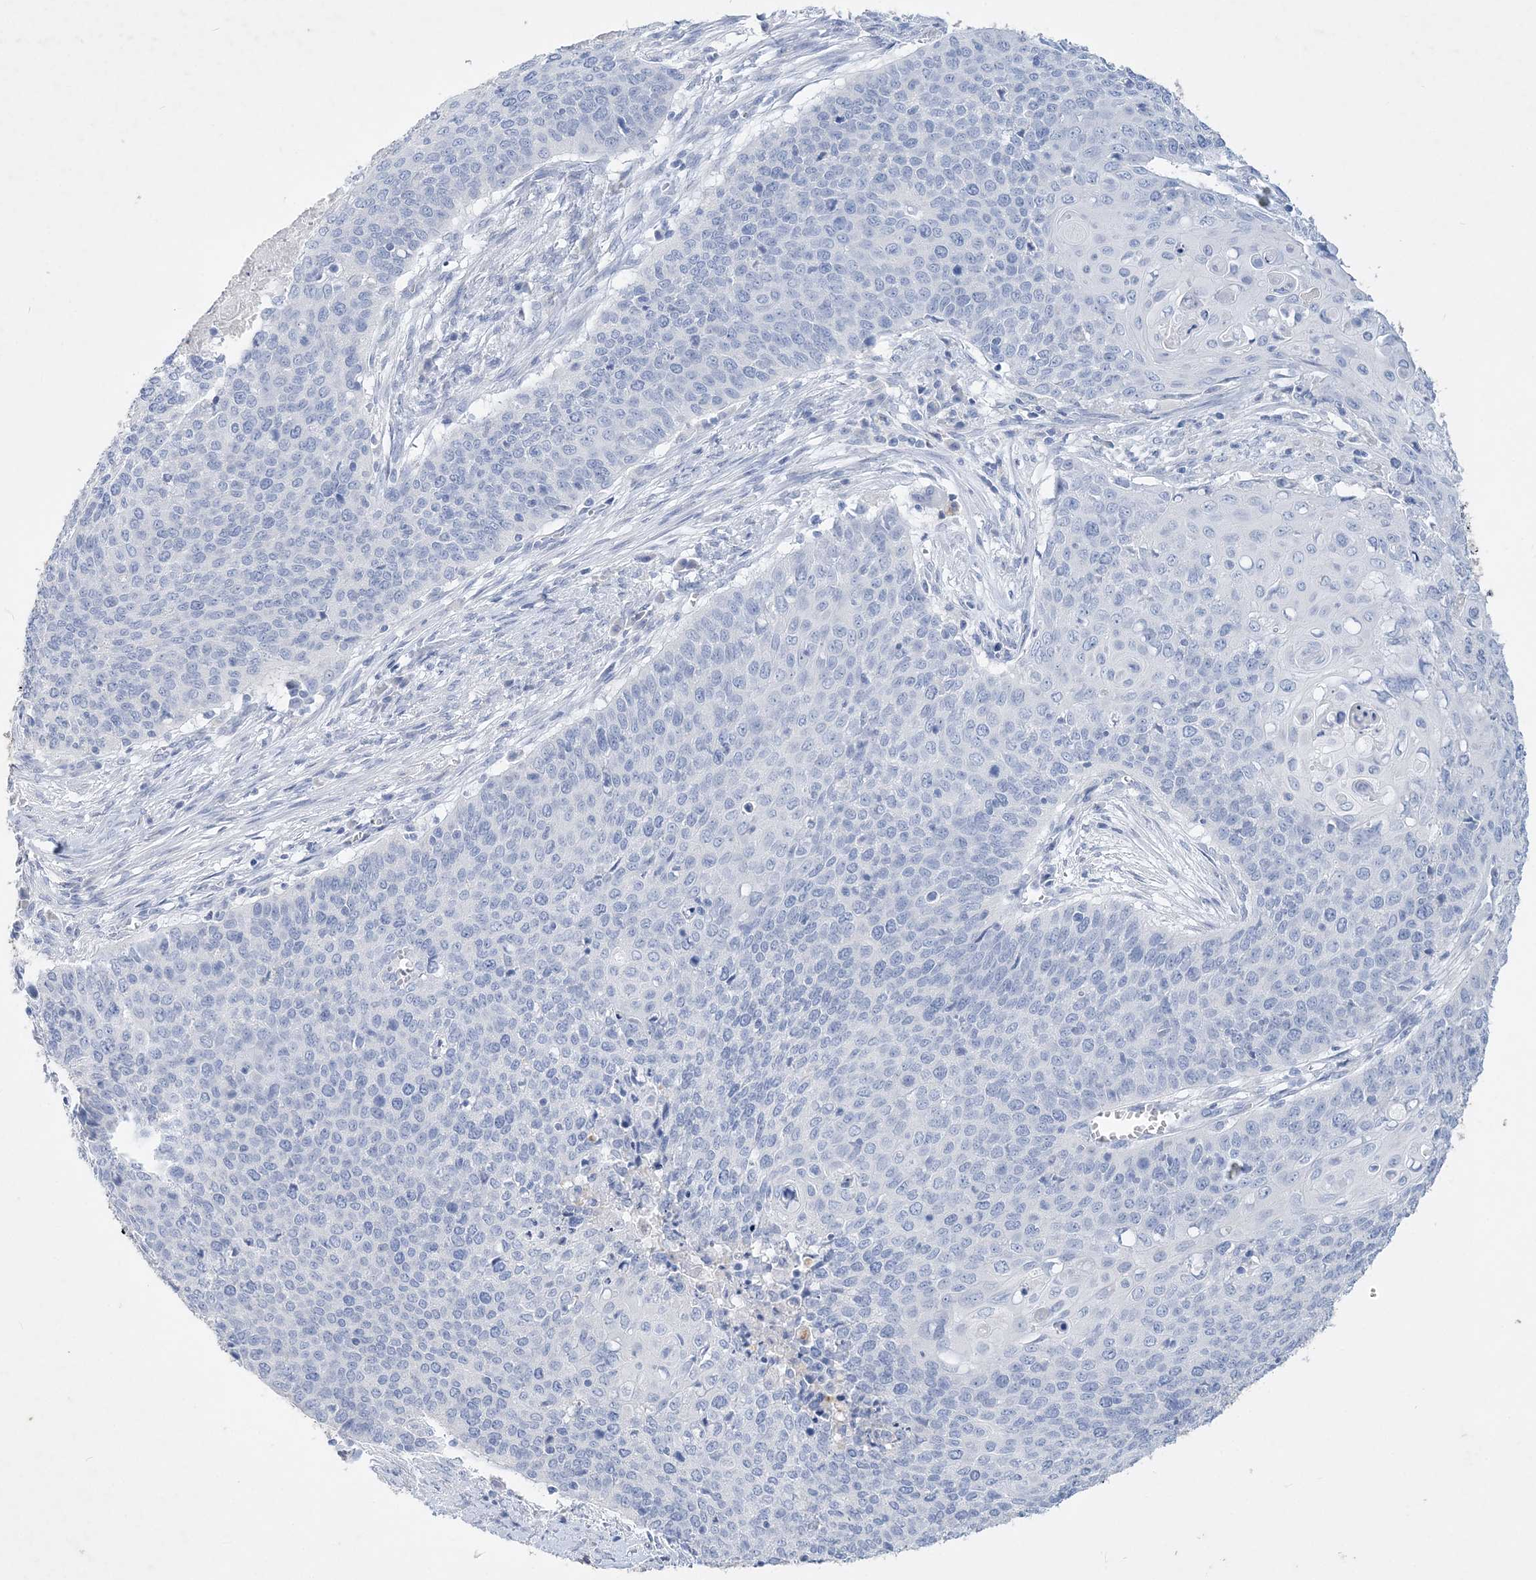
{"staining": {"intensity": "negative", "quantity": "none", "location": "none"}, "tissue": "cervical cancer", "cell_type": "Tumor cells", "image_type": "cancer", "snomed": [{"axis": "morphology", "description": "Squamous cell carcinoma, NOS"}, {"axis": "topography", "description": "Cervix"}], "caption": "Cervical cancer (squamous cell carcinoma) was stained to show a protein in brown. There is no significant staining in tumor cells.", "gene": "COPS8", "patient": {"sex": "female", "age": 39}}